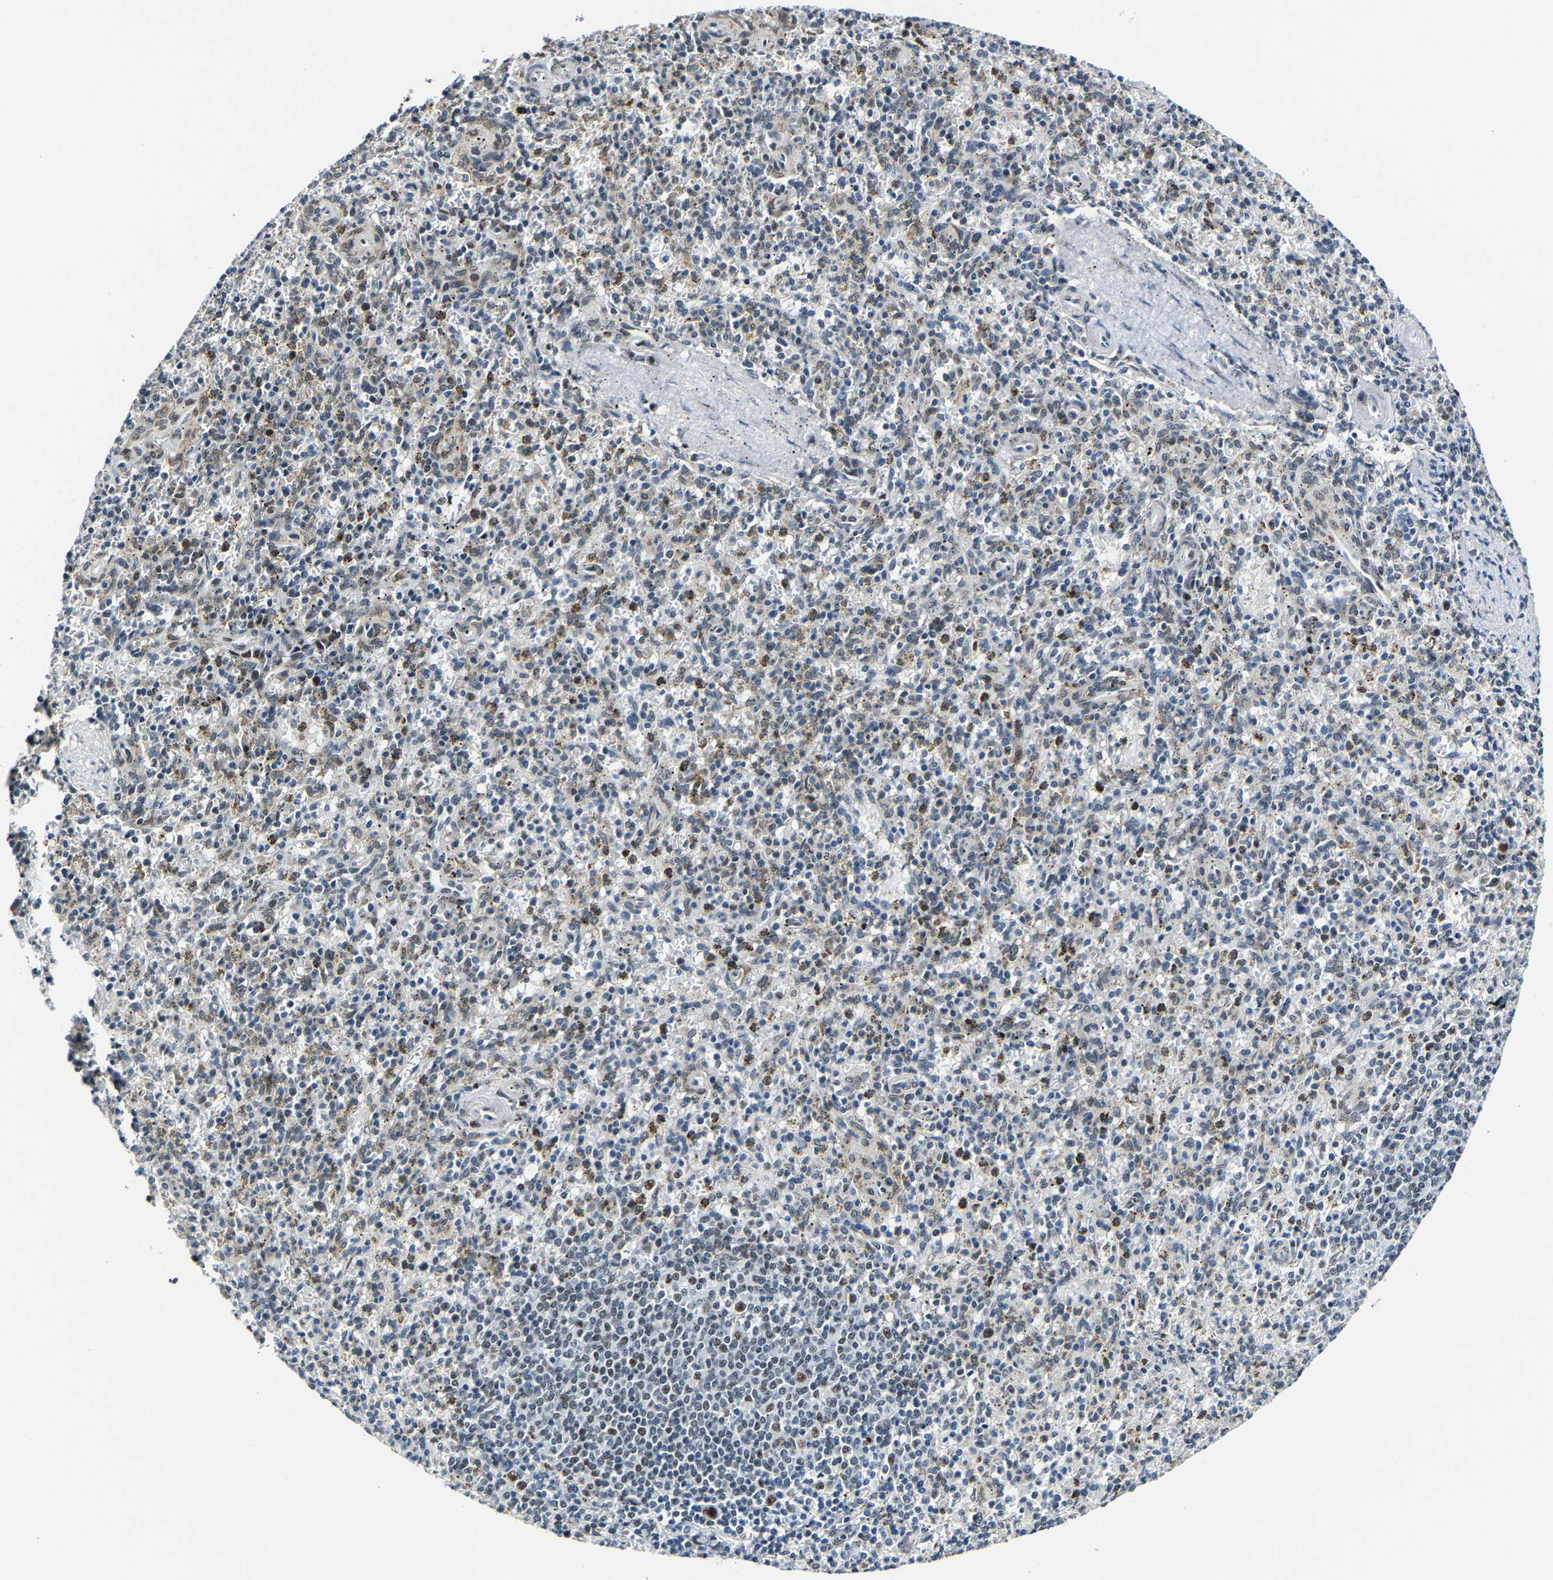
{"staining": {"intensity": "moderate", "quantity": "<25%", "location": "cytoplasmic/membranous"}, "tissue": "spleen", "cell_type": "Cells in red pulp", "image_type": "normal", "snomed": [{"axis": "morphology", "description": "Normal tissue, NOS"}, {"axis": "topography", "description": "Spleen"}], "caption": "There is low levels of moderate cytoplasmic/membranous staining in cells in red pulp of benign spleen, as demonstrated by immunohistochemical staining (brown color).", "gene": "METTL1", "patient": {"sex": "male", "age": 72}}